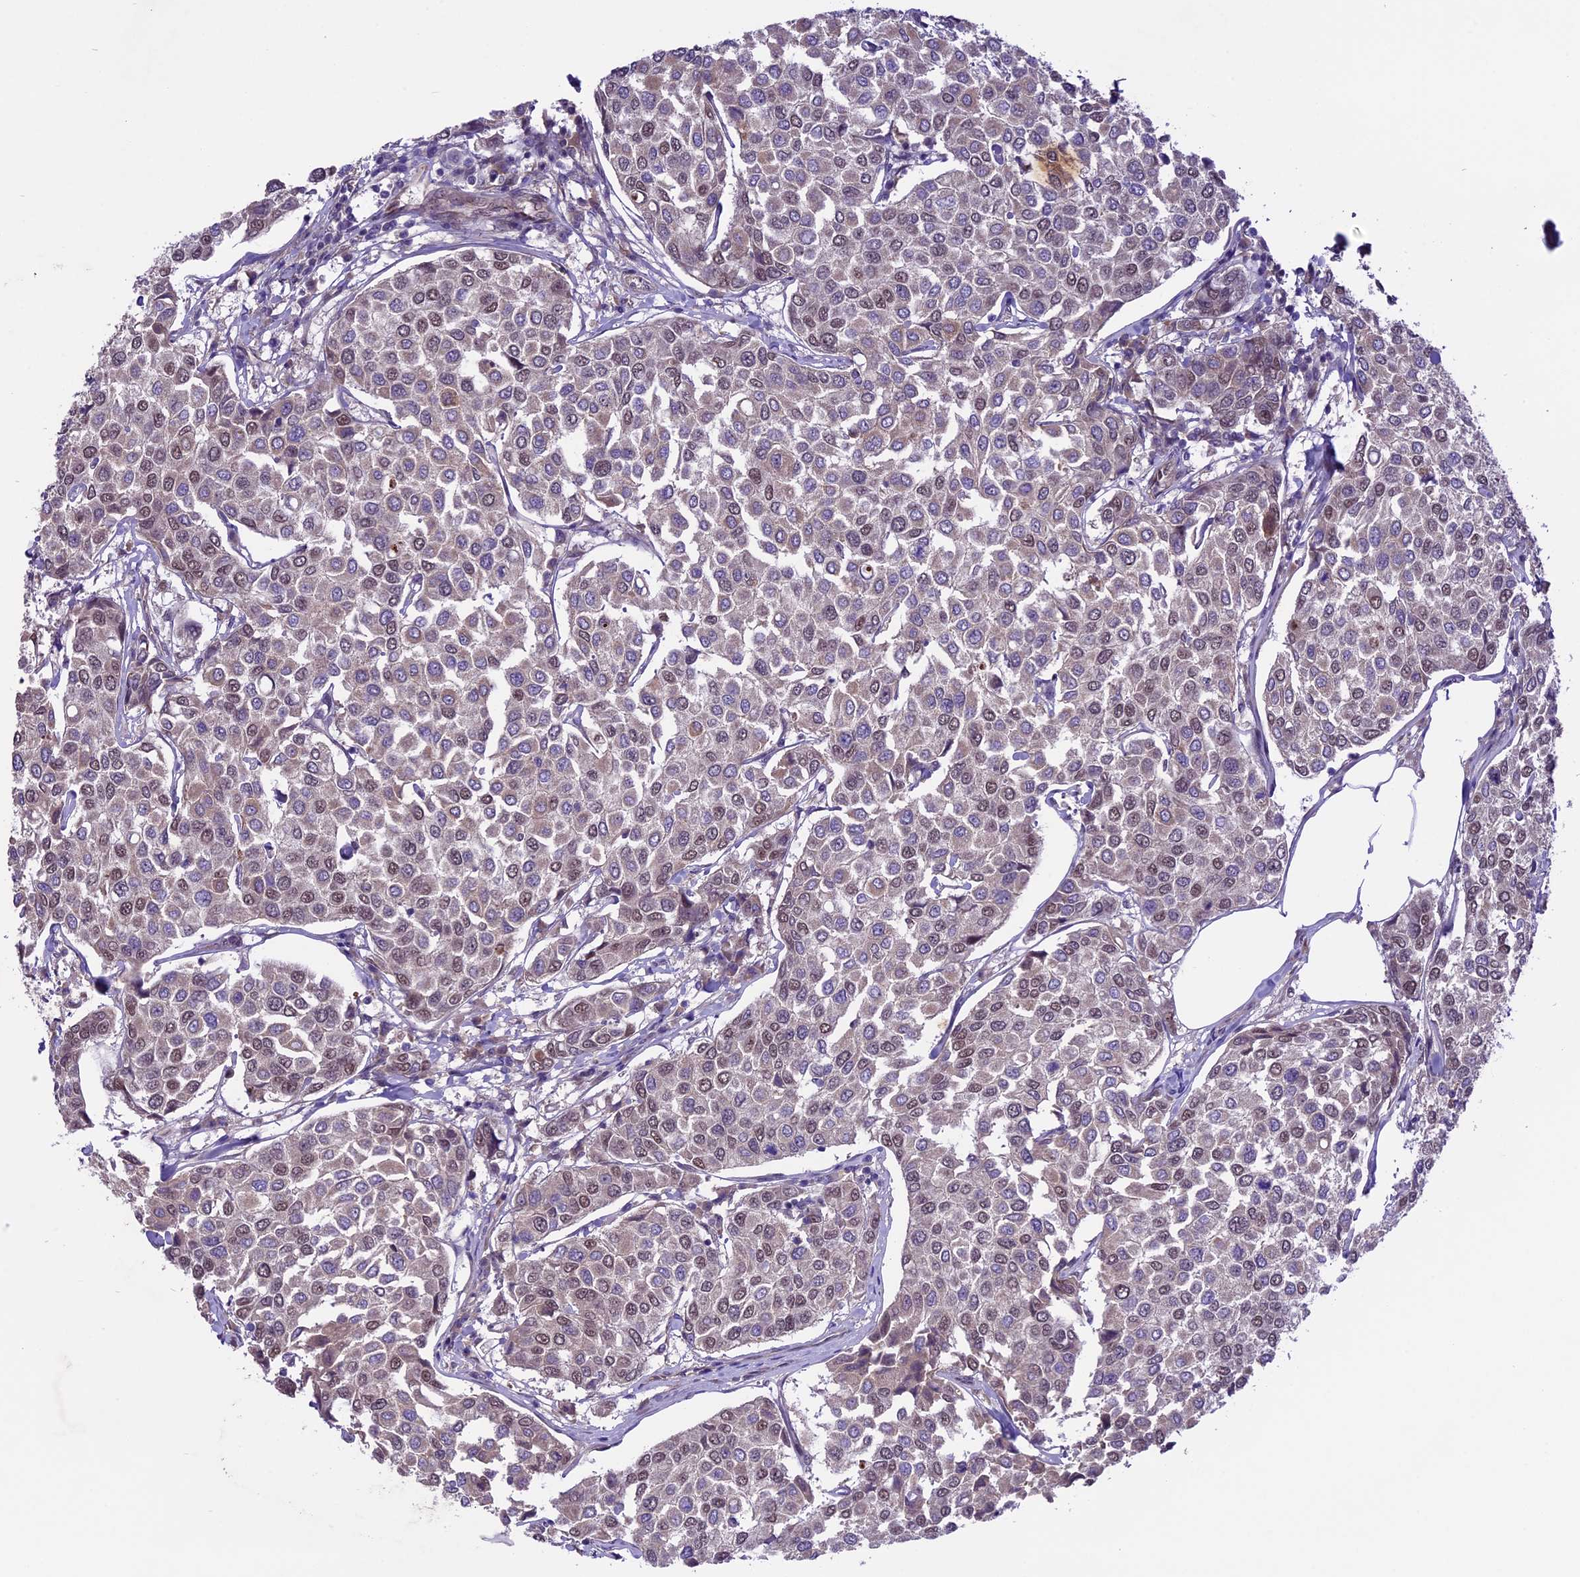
{"staining": {"intensity": "weak", "quantity": "25%-75%", "location": "cytoplasmic/membranous,nuclear"}, "tissue": "breast cancer", "cell_type": "Tumor cells", "image_type": "cancer", "snomed": [{"axis": "morphology", "description": "Duct carcinoma"}, {"axis": "topography", "description": "Breast"}], "caption": "This photomicrograph exhibits IHC staining of human breast cancer, with low weak cytoplasmic/membranous and nuclear positivity in about 25%-75% of tumor cells.", "gene": "SPRED1", "patient": {"sex": "female", "age": 55}}